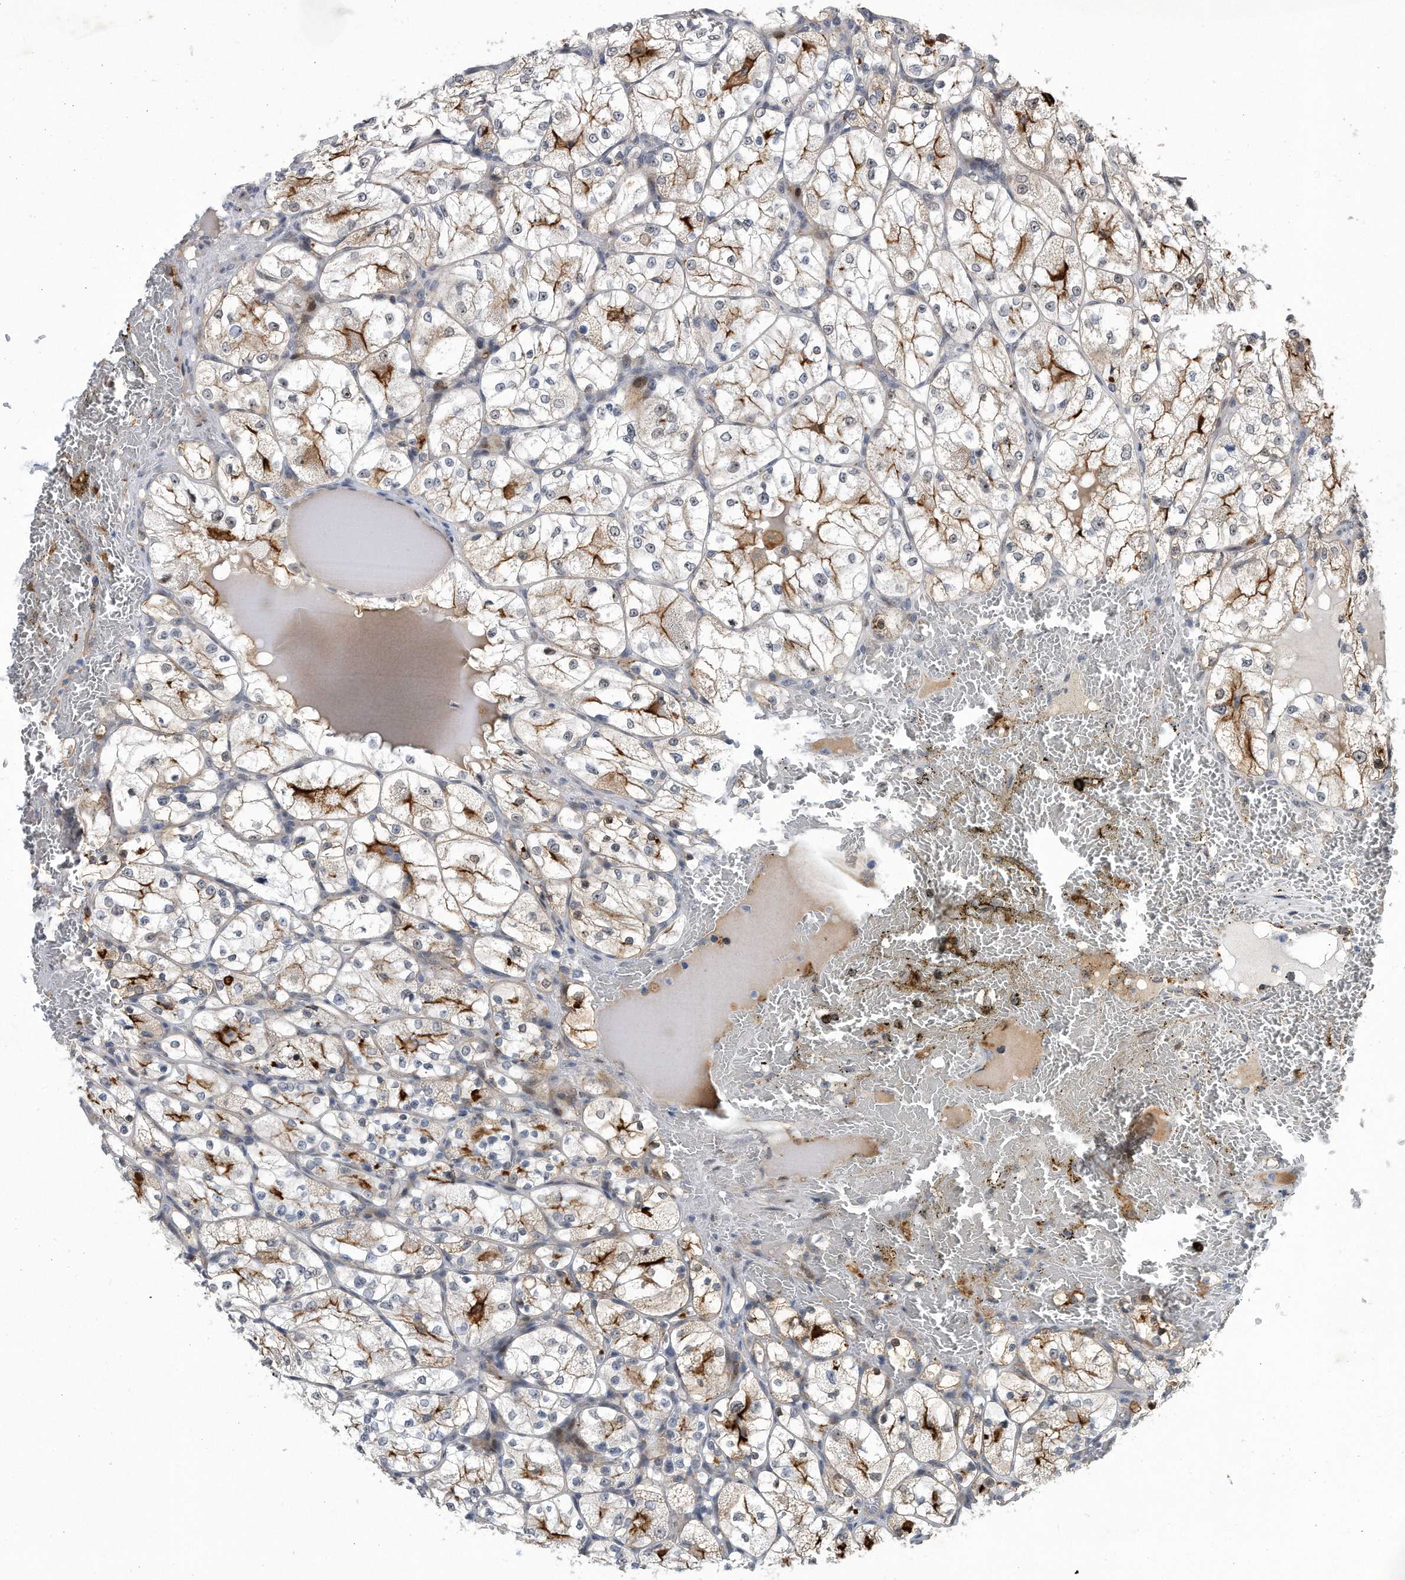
{"staining": {"intensity": "moderate", "quantity": "<25%", "location": "cytoplasmic/membranous"}, "tissue": "renal cancer", "cell_type": "Tumor cells", "image_type": "cancer", "snomed": [{"axis": "morphology", "description": "Adenocarcinoma, NOS"}, {"axis": "topography", "description": "Kidney"}], "caption": "Renal cancer (adenocarcinoma) tissue shows moderate cytoplasmic/membranous staining in about <25% of tumor cells", "gene": "PGBD2", "patient": {"sex": "female", "age": 69}}